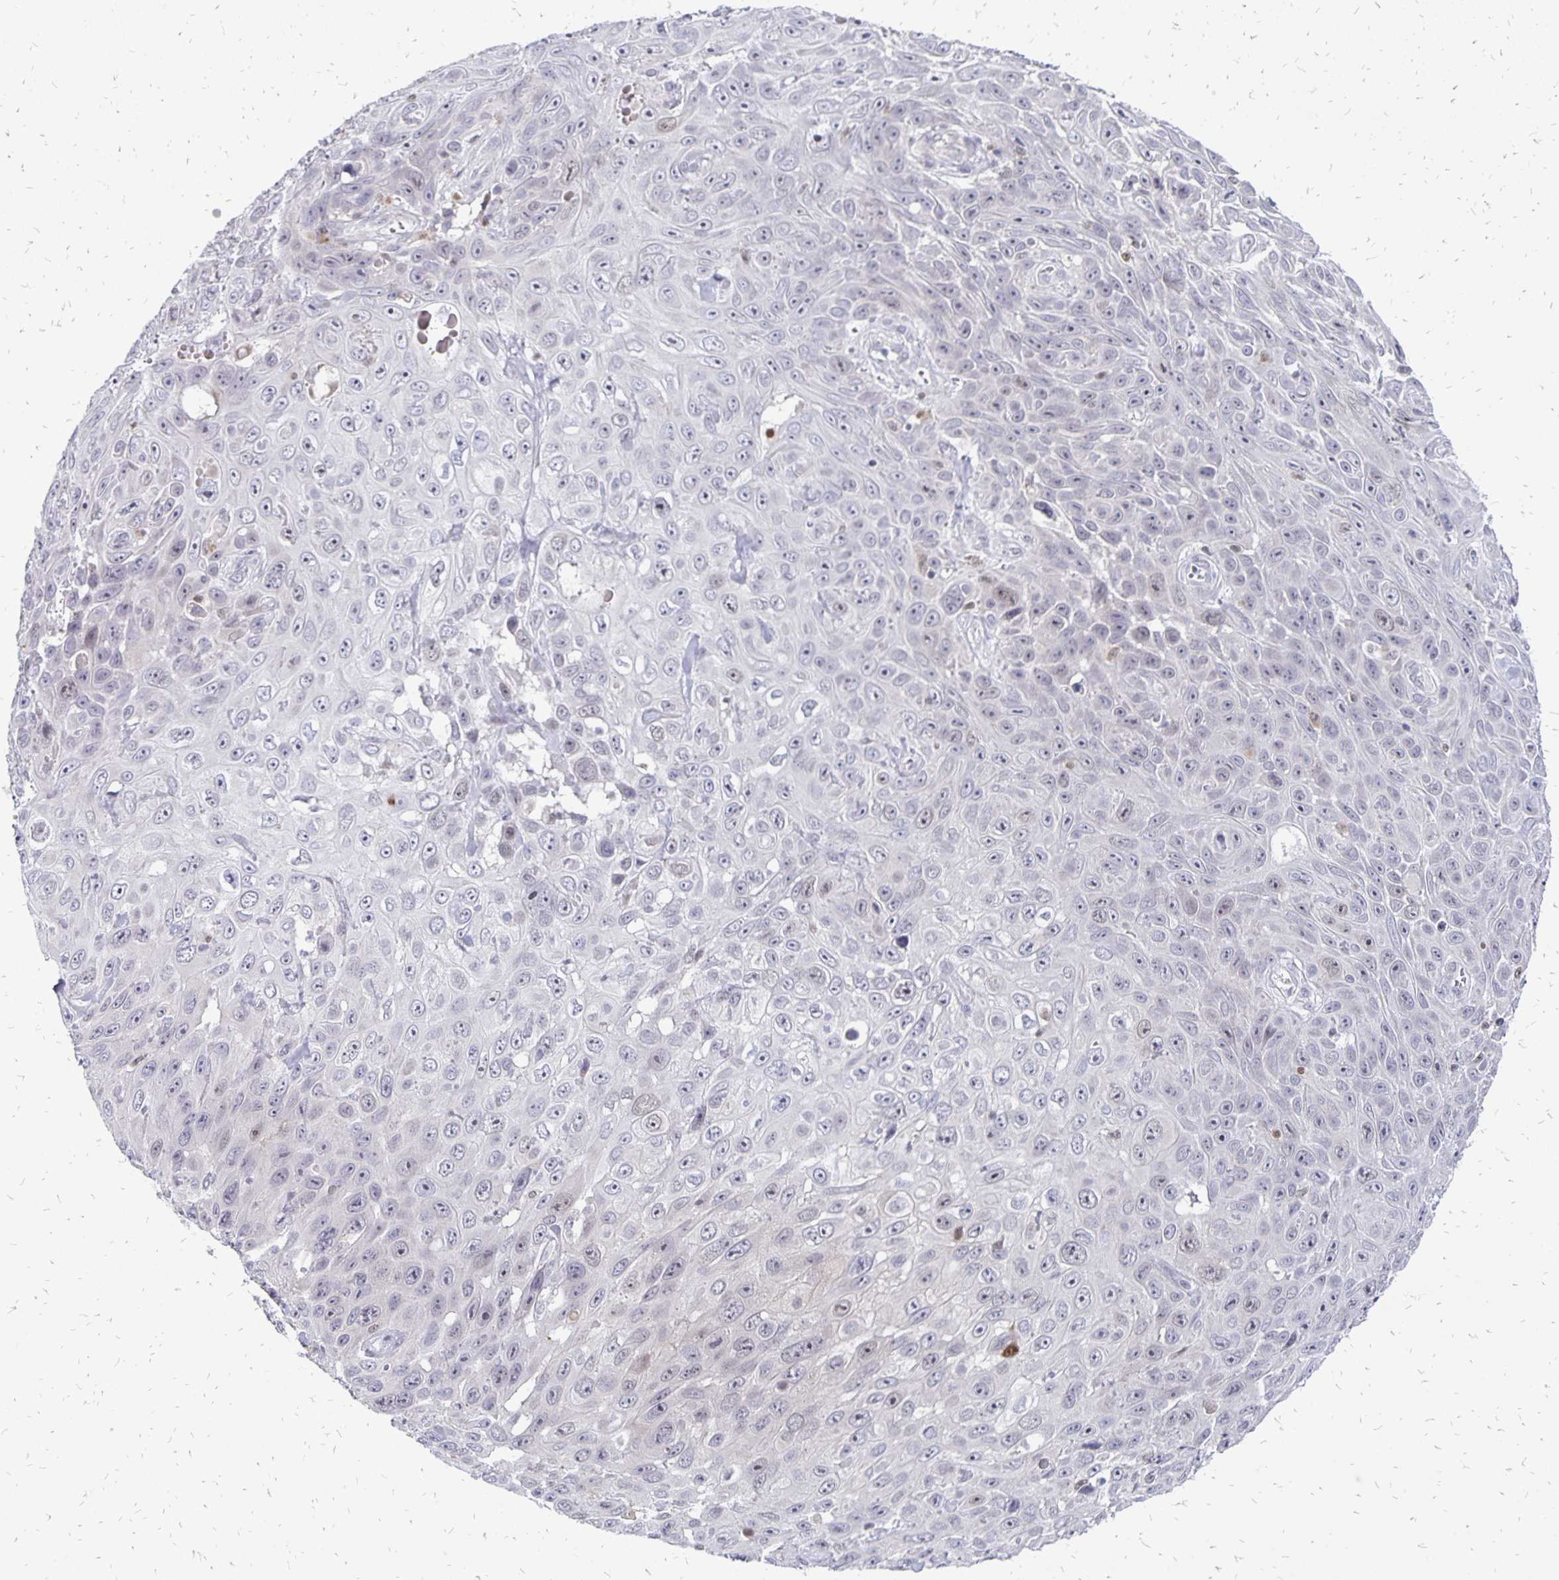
{"staining": {"intensity": "negative", "quantity": "none", "location": "none"}, "tissue": "skin cancer", "cell_type": "Tumor cells", "image_type": "cancer", "snomed": [{"axis": "morphology", "description": "Squamous cell carcinoma, NOS"}, {"axis": "topography", "description": "Skin"}], "caption": "An immunohistochemistry micrograph of skin cancer is shown. There is no staining in tumor cells of skin cancer.", "gene": "DCK", "patient": {"sex": "male", "age": 82}}